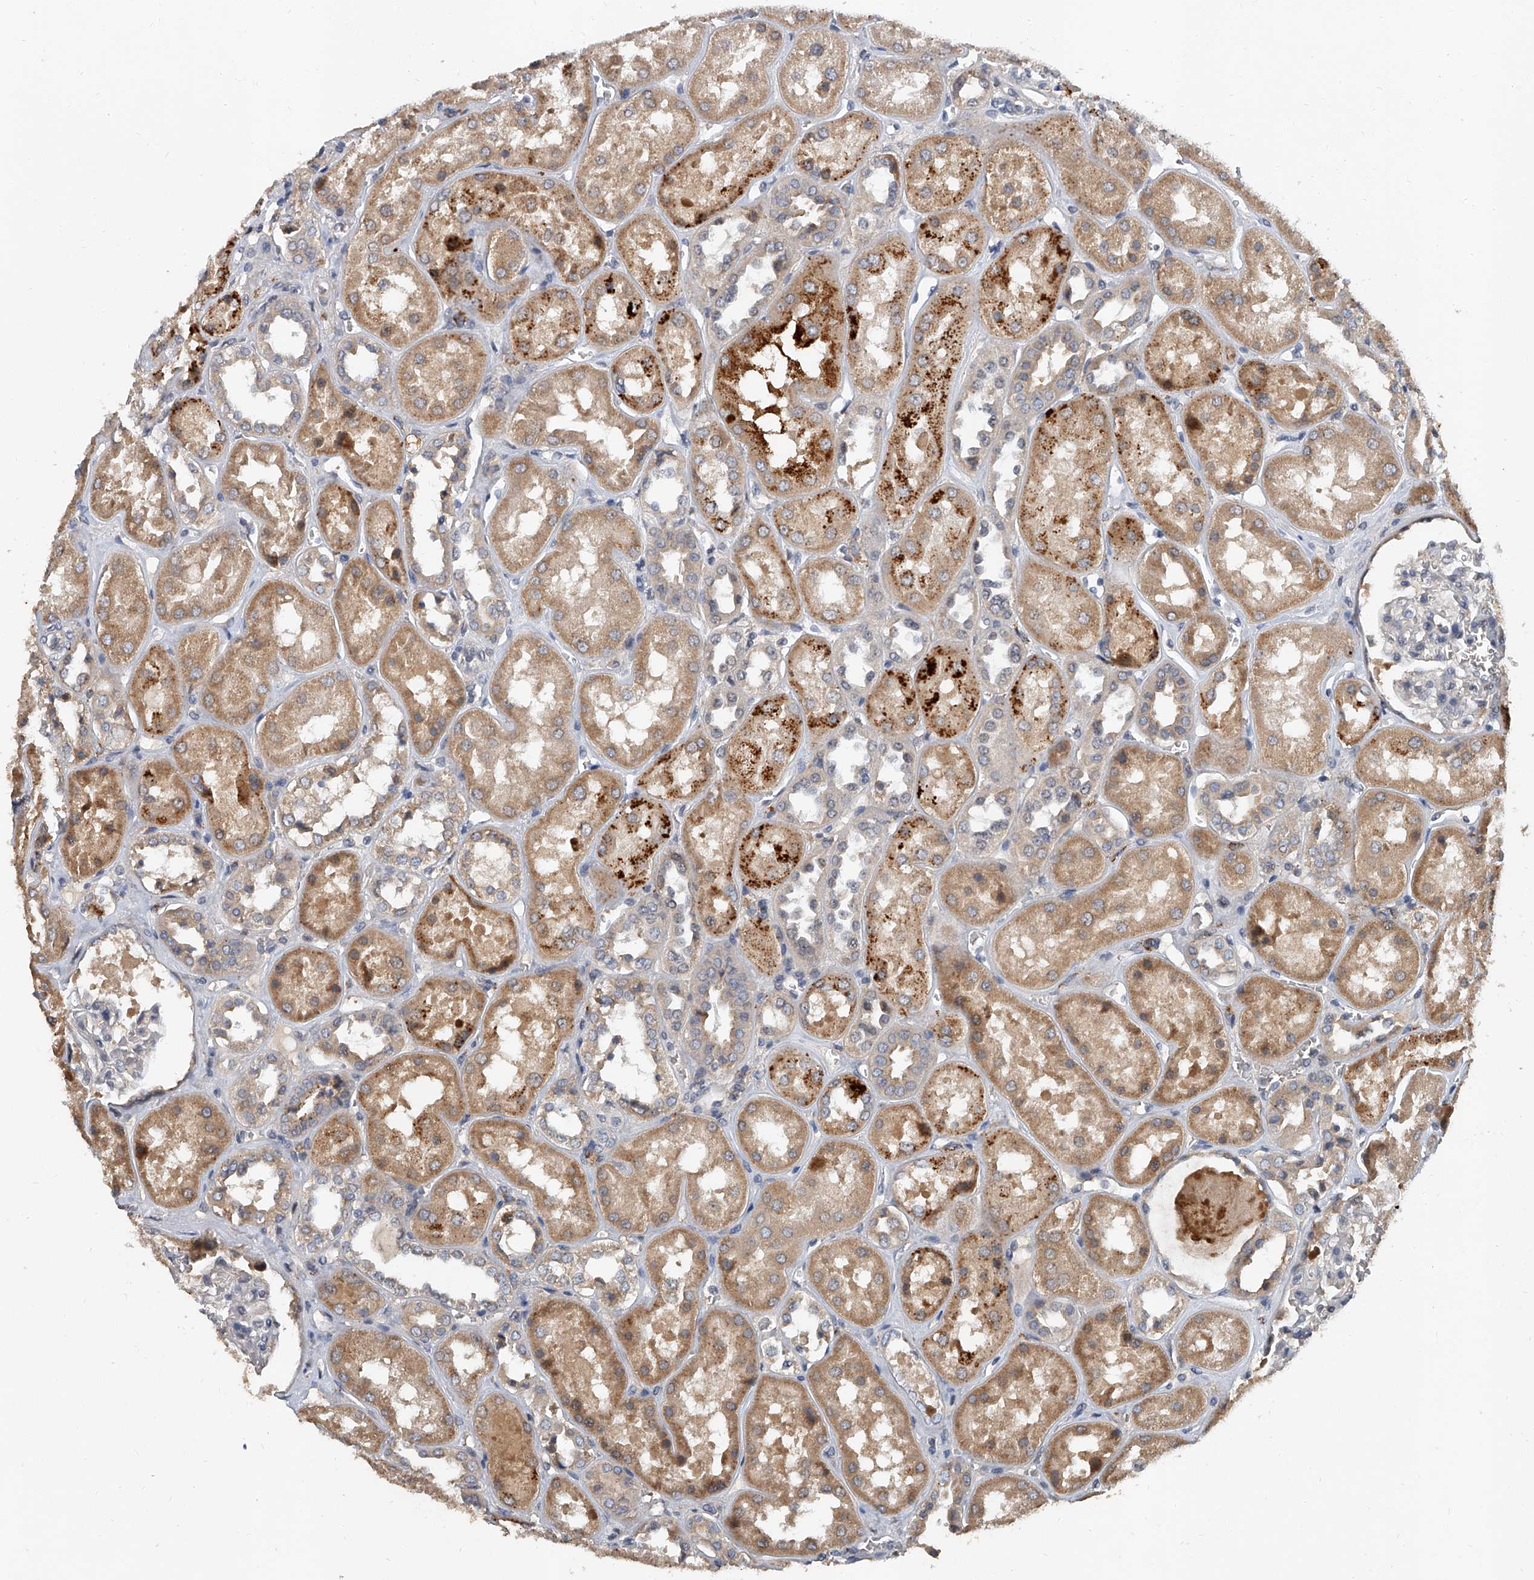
{"staining": {"intensity": "negative", "quantity": "none", "location": "none"}, "tissue": "kidney", "cell_type": "Cells in glomeruli", "image_type": "normal", "snomed": [{"axis": "morphology", "description": "Normal tissue, NOS"}, {"axis": "topography", "description": "Kidney"}], "caption": "High magnification brightfield microscopy of unremarkable kidney stained with DAB (3,3'-diaminobenzidine) (brown) and counterstained with hematoxylin (blue): cells in glomeruli show no significant staining. (Immunohistochemistry (ihc), brightfield microscopy, high magnification).", "gene": "JAG2", "patient": {"sex": "male", "age": 70}}